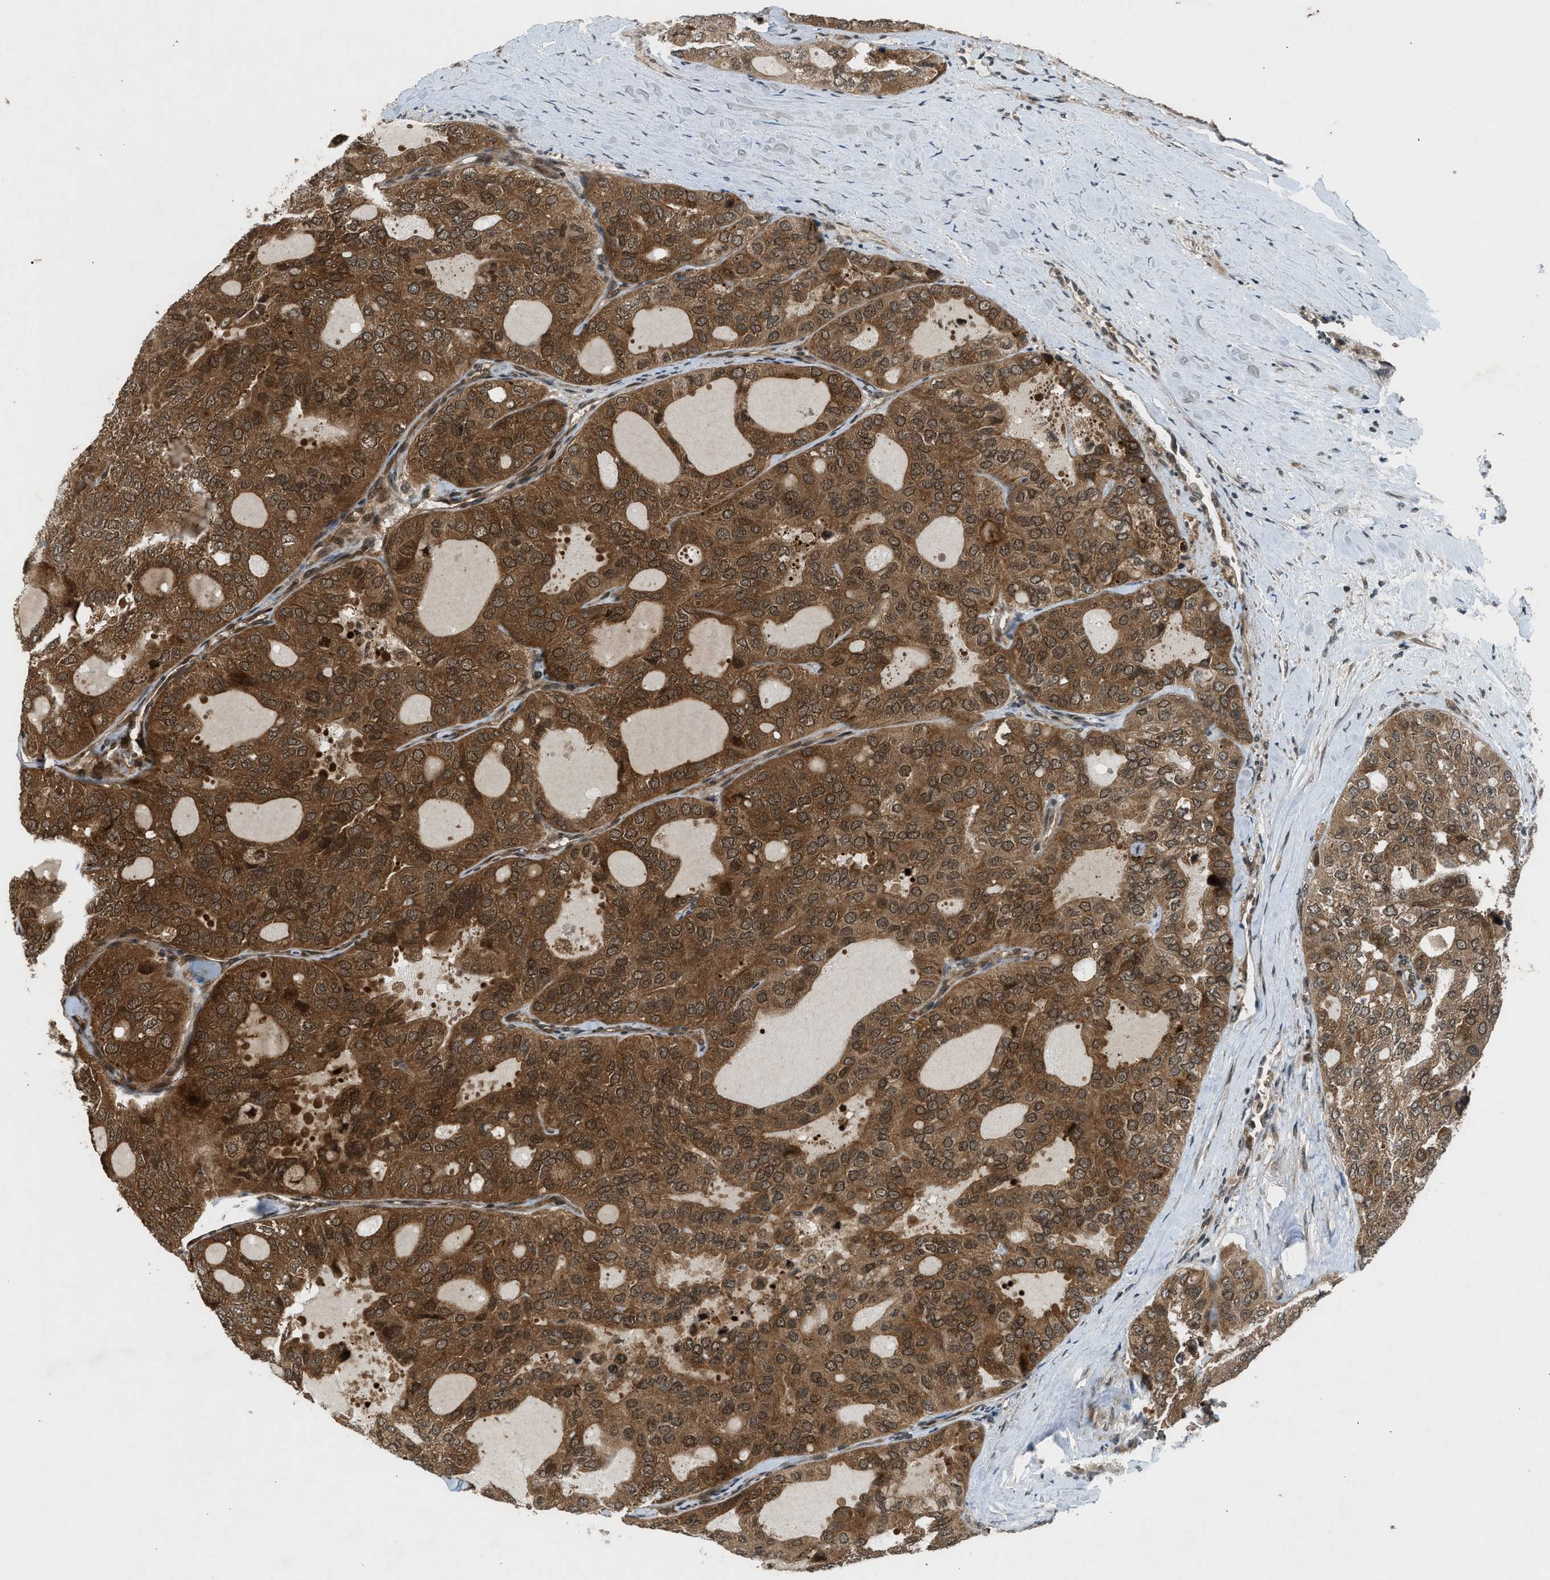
{"staining": {"intensity": "moderate", "quantity": ">75%", "location": "cytoplasmic/membranous,nuclear"}, "tissue": "thyroid cancer", "cell_type": "Tumor cells", "image_type": "cancer", "snomed": [{"axis": "morphology", "description": "Follicular adenoma carcinoma, NOS"}, {"axis": "topography", "description": "Thyroid gland"}], "caption": "Brown immunohistochemical staining in human thyroid cancer (follicular adenoma carcinoma) displays moderate cytoplasmic/membranous and nuclear expression in approximately >75% of tumor cells.", "gene": "TXNL1", "patient": {"sex": "male", "age": 75}}